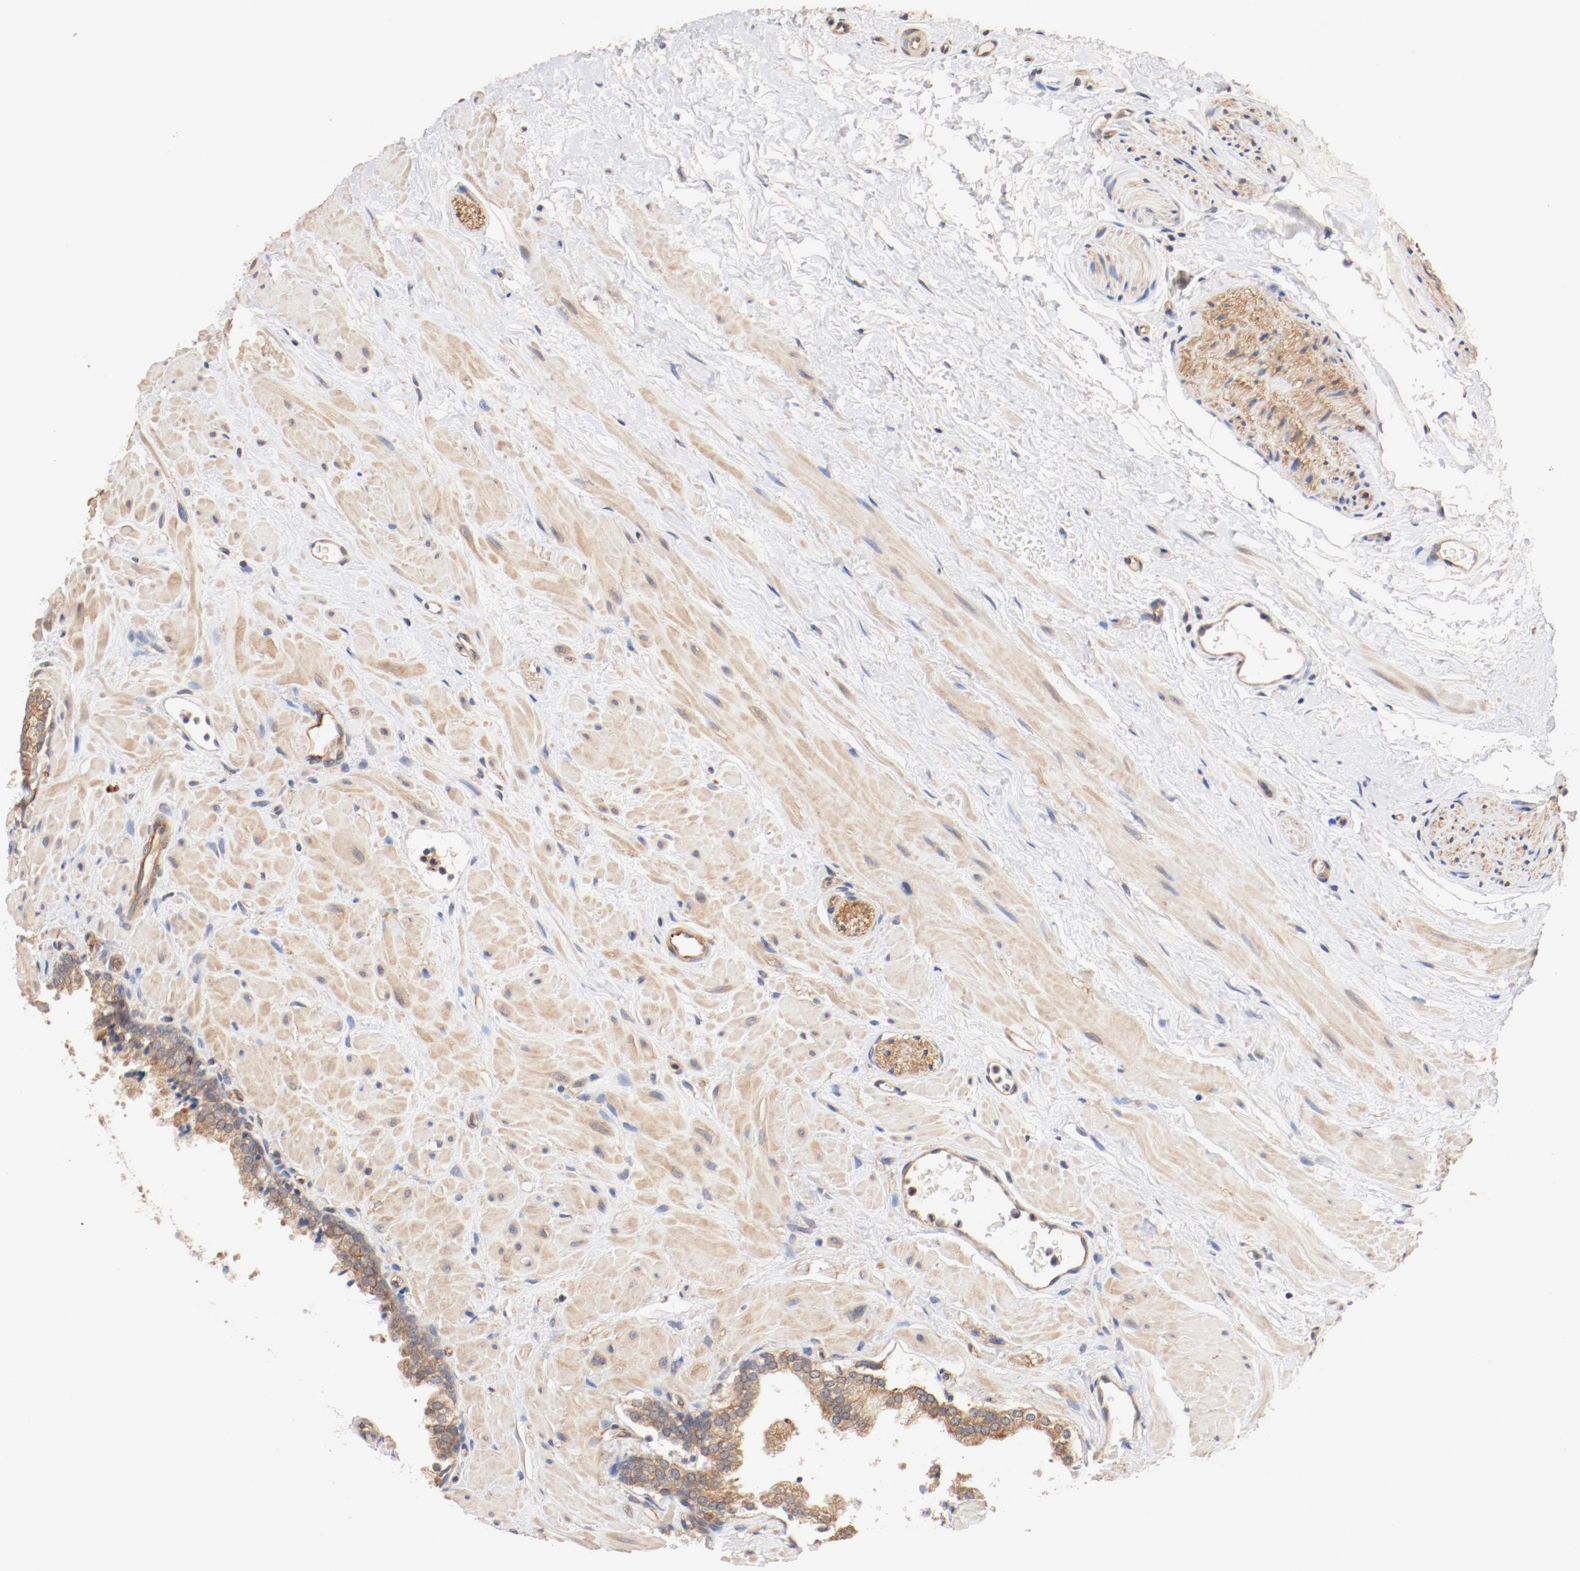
{"staining": {"intensity": "weak", "quantity": ">75%", "location": "cytoplasmic/membranous"}, "tissue": "prostate", "cell_type": "Glandular cells", "image_type": "normal", "snomed": [{"axis": "morphology", "description": "Normal tissue, NOS"}, {"axis": "topography", "description": "Prostate"}], "caption": "Human prostate stained with a brown dye demonstrates weak cytoplasmic/membranous positive staining in approximately >75% of glandular cells.", "gene": "UBE2J1", "patient": {"sex": "male", "age": 60}}